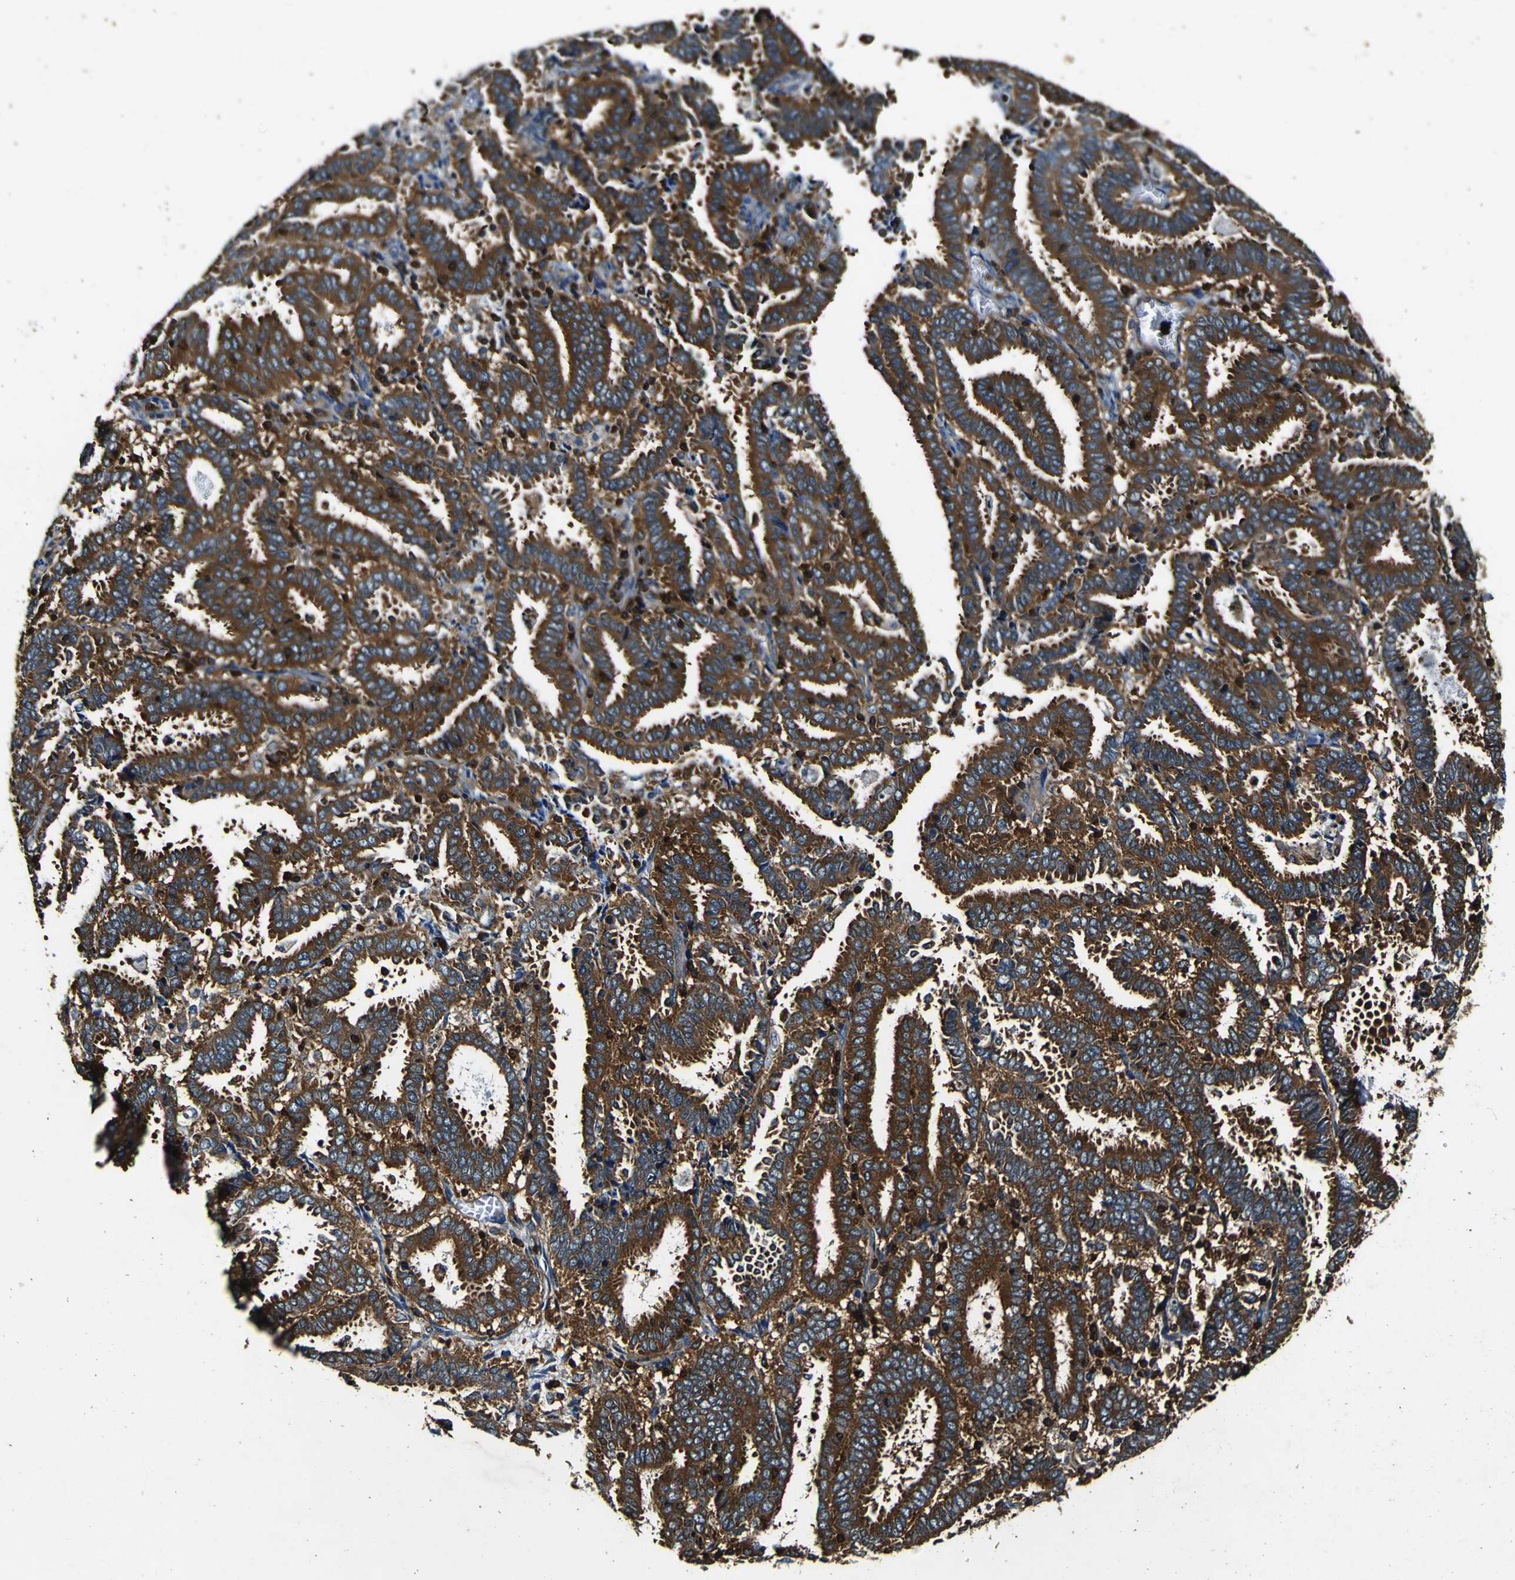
{"staining": {"intensity": "strong", "quantity": ">75%", "location": "cytoplasmic/membranous"}, "tissue": "endometrial cancer", "cell_type": "Tumor cells", "image_type": "cancer", "snomed": [{"axis": "morphology", "description": "Adenocarcinoma, NOS"}, {"axis": "topography", "description": "Uterus"}], "caption": "IHC (DAB (3,3'-diaminobenzidine)) staining of endometrial adenocarcinoma reveals strong cytoplasmic/membranous protein expression in about >75% of tumor cells.", "gene": "RHOT2", "patient": {"sex": "female", "age": 83}}